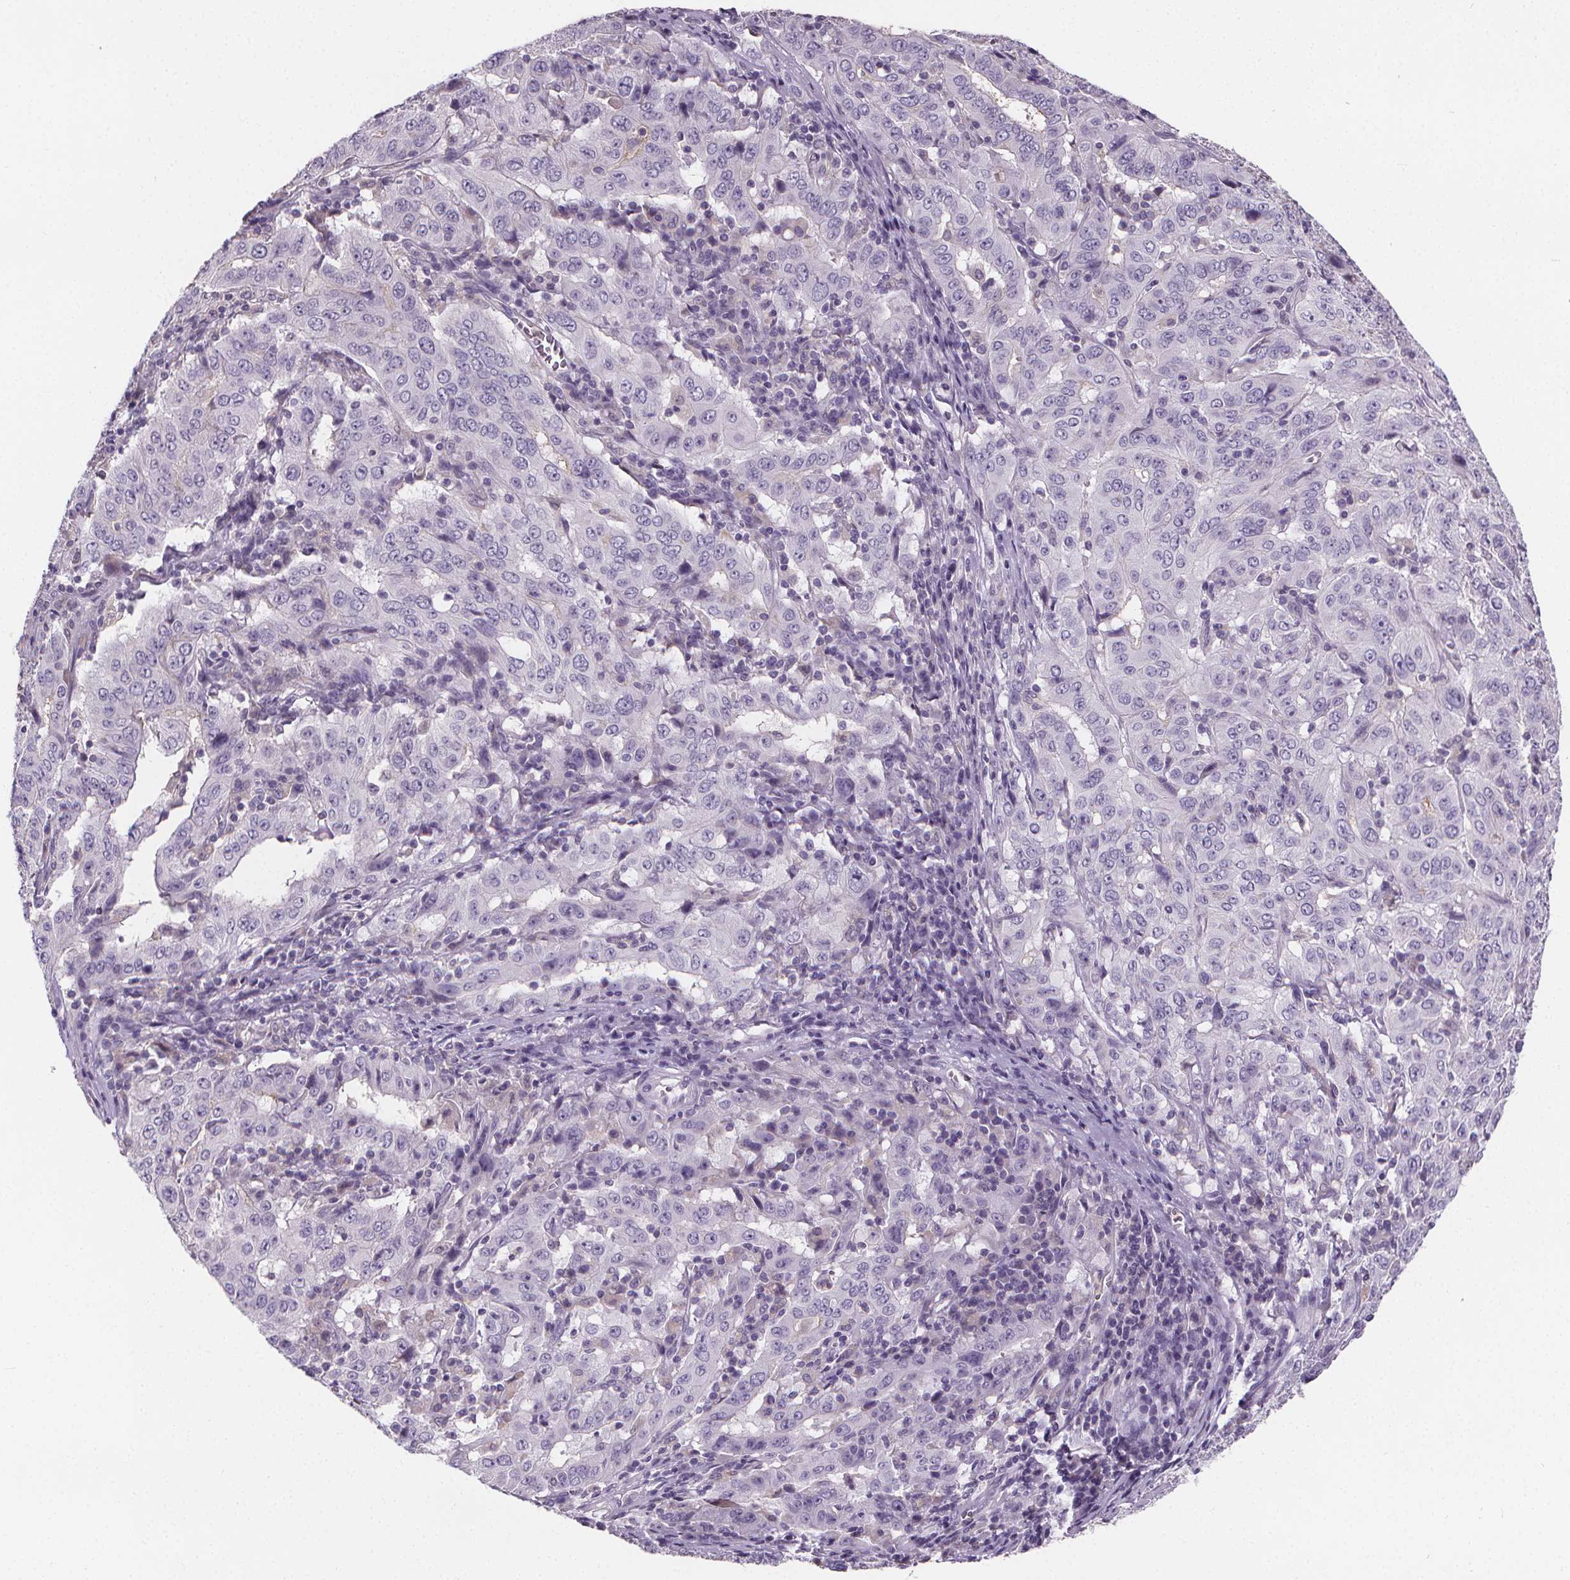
{"staining": {"intensity": "negative", "quantity": "none", "location": "none"}, "tissue": "pancreatic cancer", "cell_type": "Tumor cells", "image_type": "cancer", "snomed": [{"axis": "morphology", "description": "Adenocarcinoma, NOS"}, {"axis": "topography", "description": "Pancreas"}], "caption": "The histopathology image demonstrates no significant staining in tumor cells of pancreatic cancer (adenocarcinoma).", "gene": "ATP6V1D", "patient": {"sex": "male", "age": 63}}